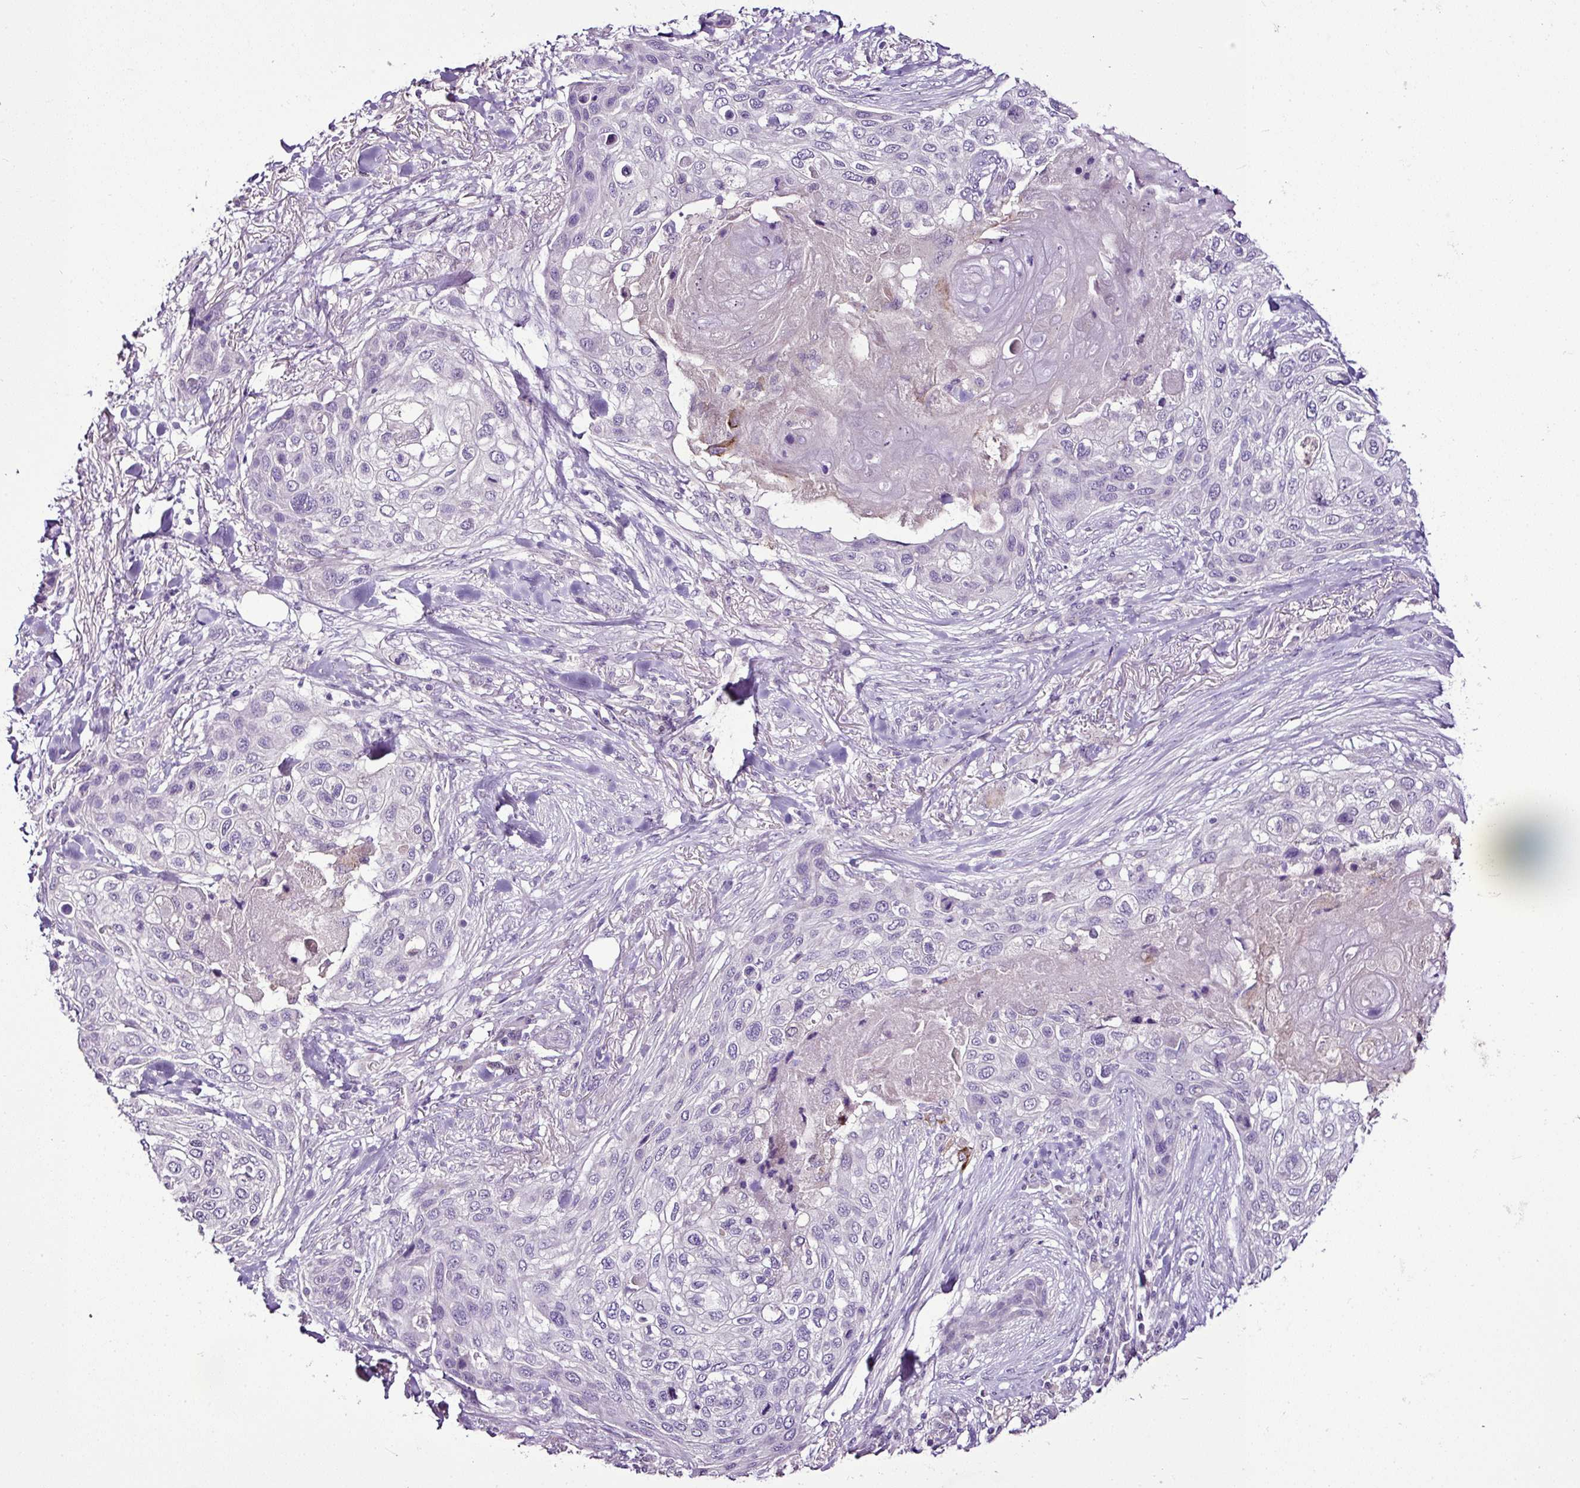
{"staining": {"intensity": "negative", "quantity": "none", "location": "none"}, "tissue": "skin cancer", "cell_type": "Tumor cells", "image_type": "cancer", "snomed": [{"axis": "morphology", "description": "Squamous cell carcinoma, NOS"}, {"axis": "topography", "description": "Skin"}], "caption": "Immunohistochemical staining of skin squamous cell carcinoma reveals no significant staining in tumor cells.", "gene": "ESR1", "patient": {"sex": "female", "age": 87}}